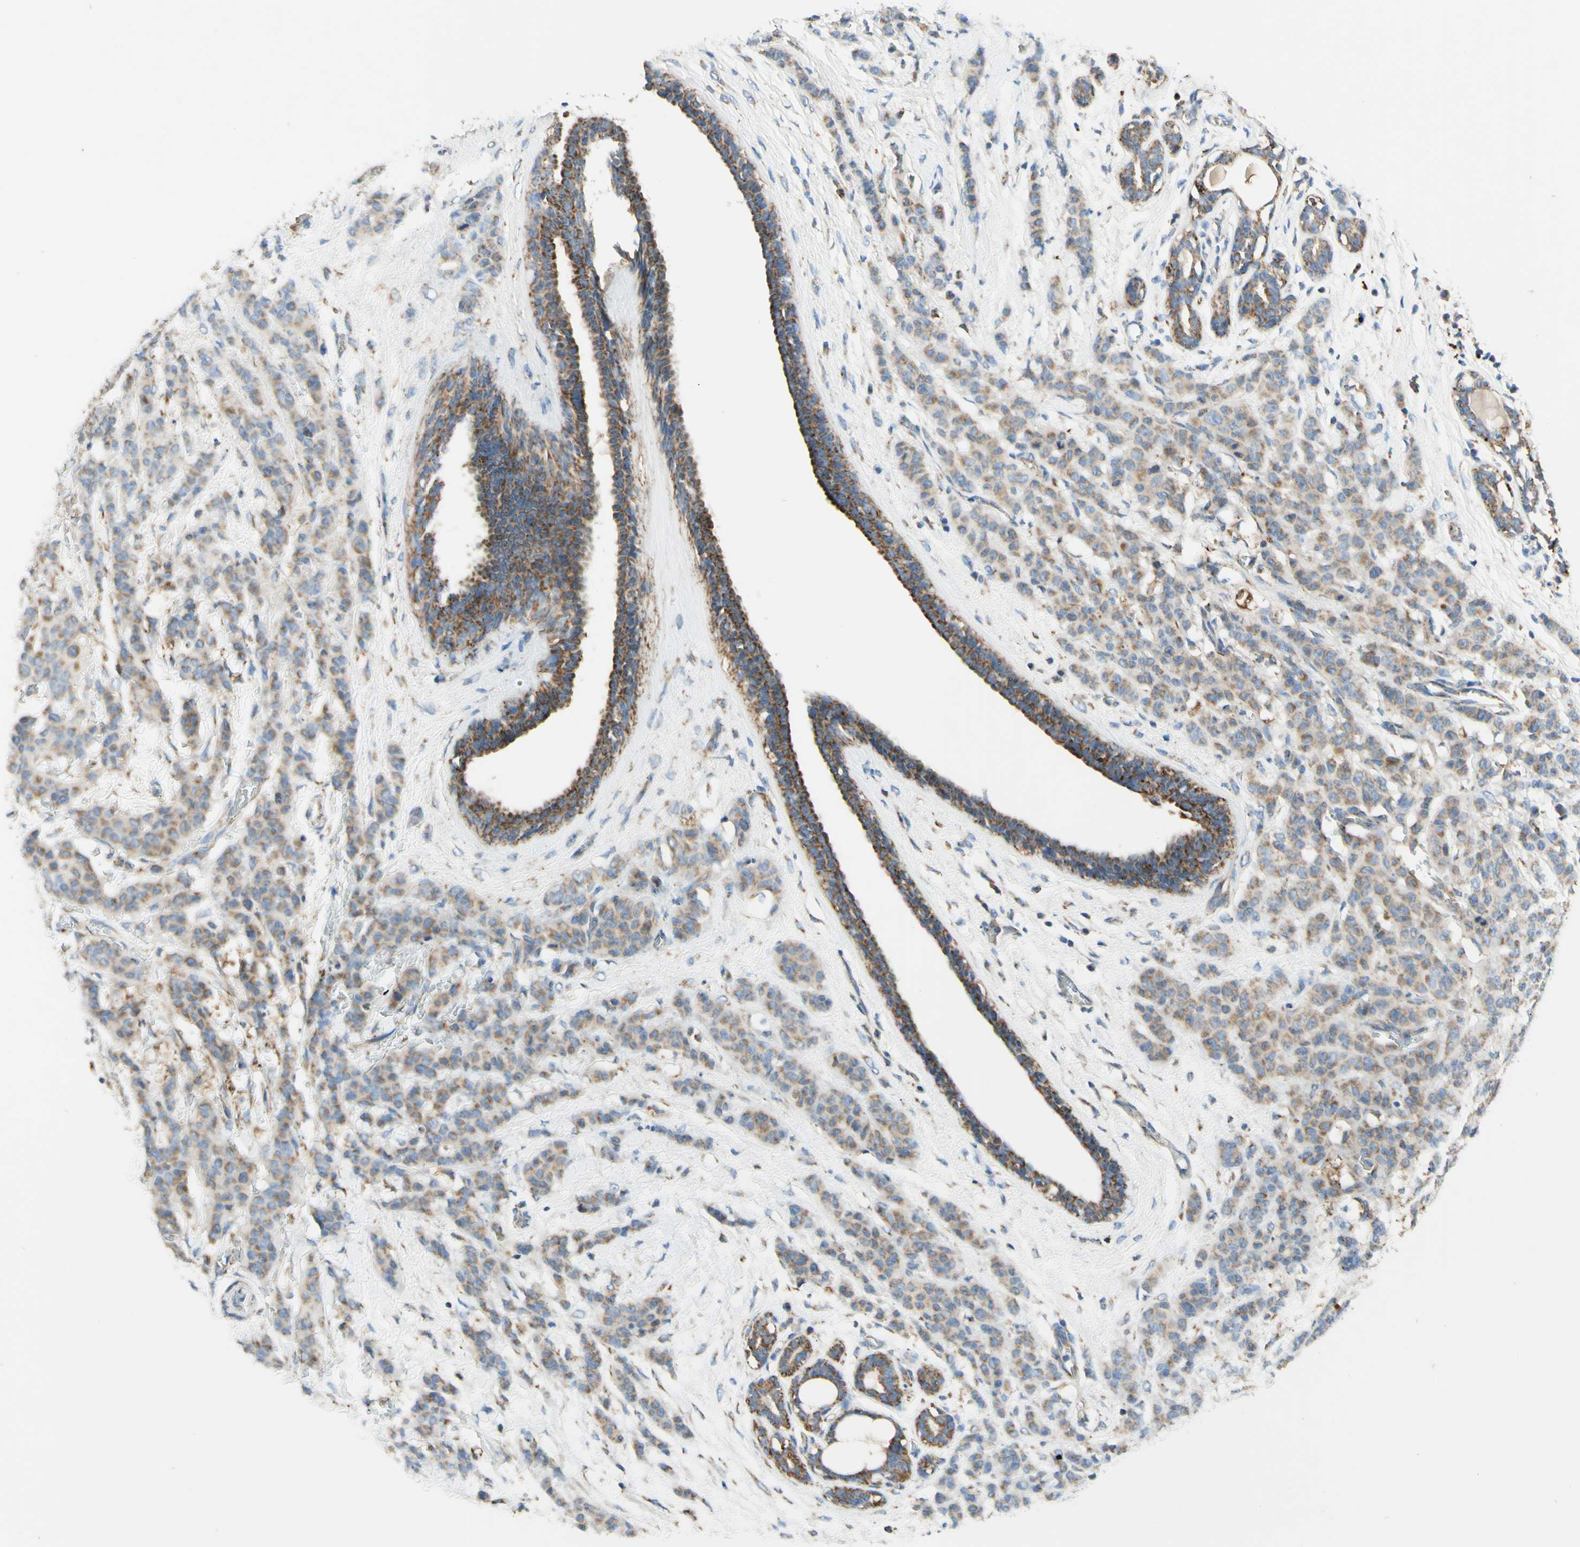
{"staining": {"intensity": "moderate", "quantity": ">75%", "location": "cytoplasmic/membranous"}, "tissue": "breast cancer", "cell_type": "Tumor cells", "image_type": "cancer", "snomed": [{"axis": "morphology", "description": "Normal tissue, NOS"}, {"axis": "morphology", "description": "Duct carcinoma"}, {"axis": "topography", "description": "Breast"}], "caption": "Tumor cells display moderate cytoplasmic/membranous positivity in about >75% of cells in breast invasive ductal carcinoma.", "gene": "ARMC10", "patient": {"sex": "female", "age": 40}}